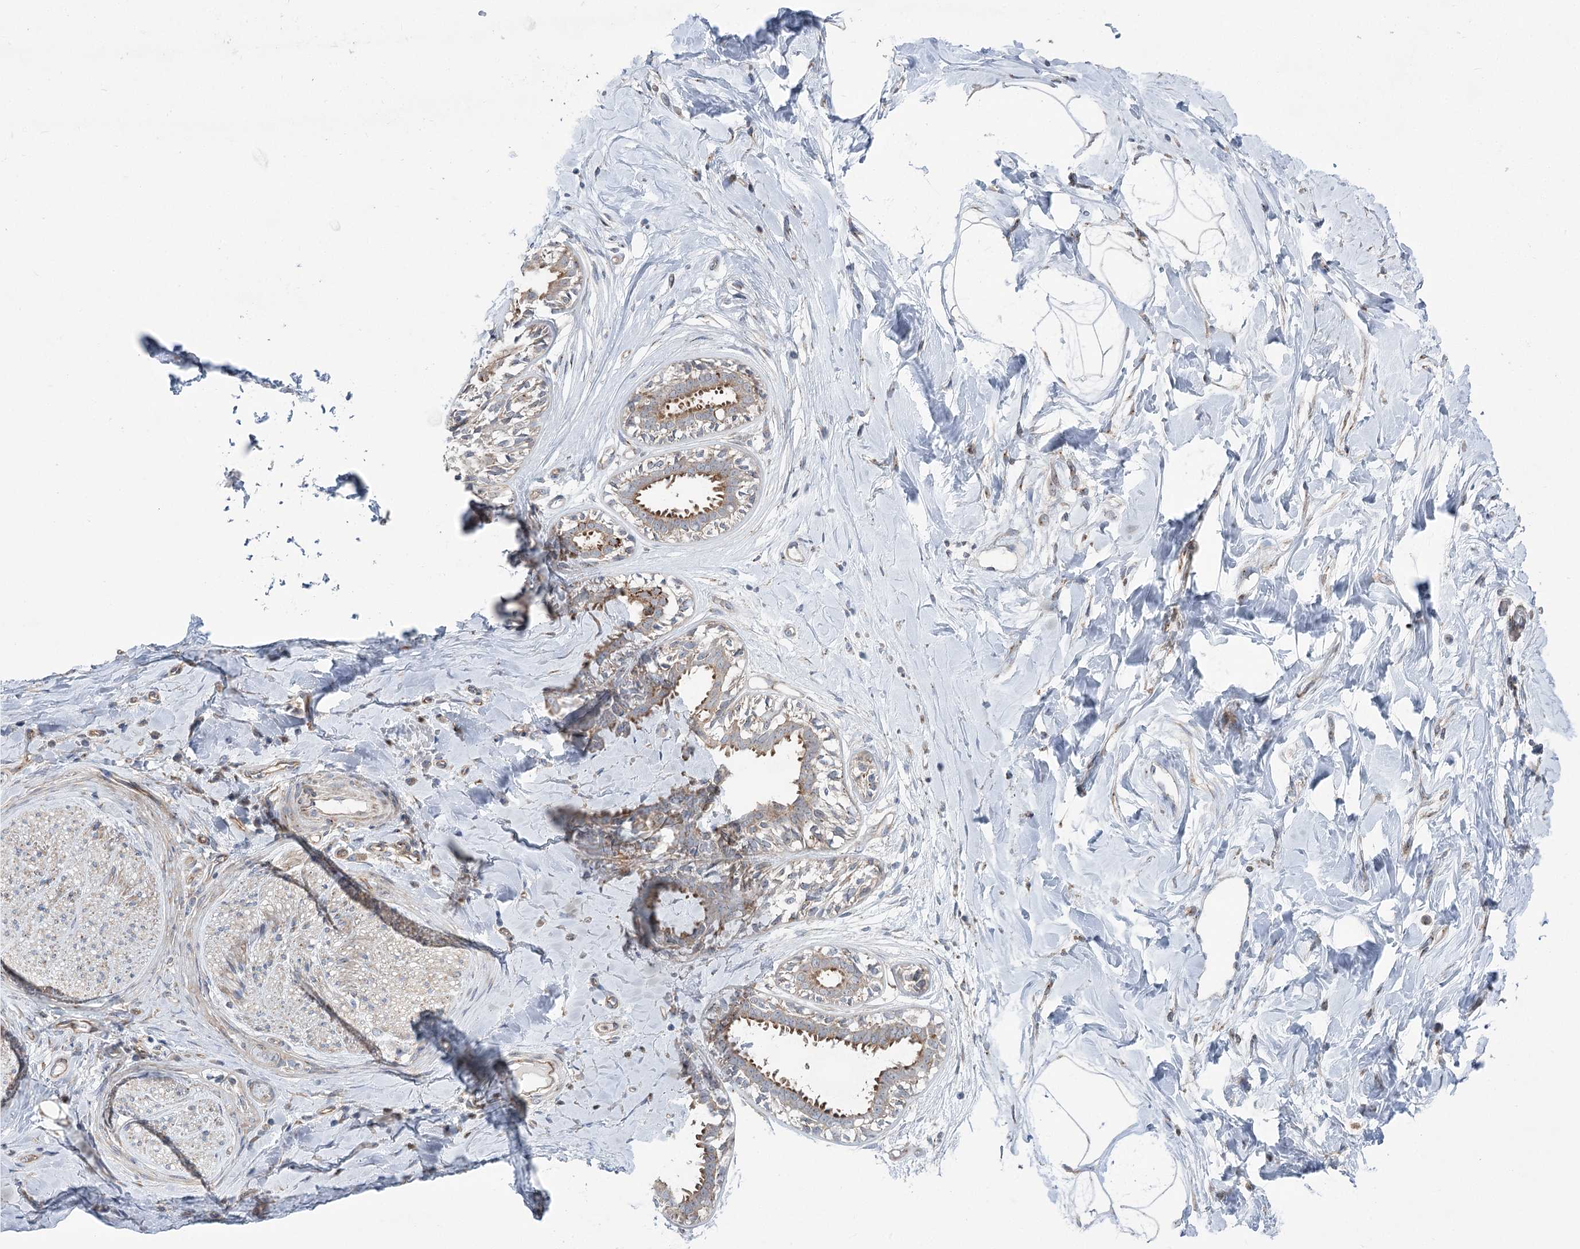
{"staining": {"intensity": "negative", "quantity": "none", "location": "none"}, "tissue": "breast", "cell_type": "Adipocytes", "image_type": "normal", "snomed": [{"axis": "morphology", "description": "Normal tissue, NOS"}, {"axis": "topography", "description": "Breast"}], "caption": "IHC micrograph of benign breast stained for a protein (brown), which reveals no positivity in adipocytes.", "gene": "SCN11A", "patient": {"sex": "female", "age": 45}}